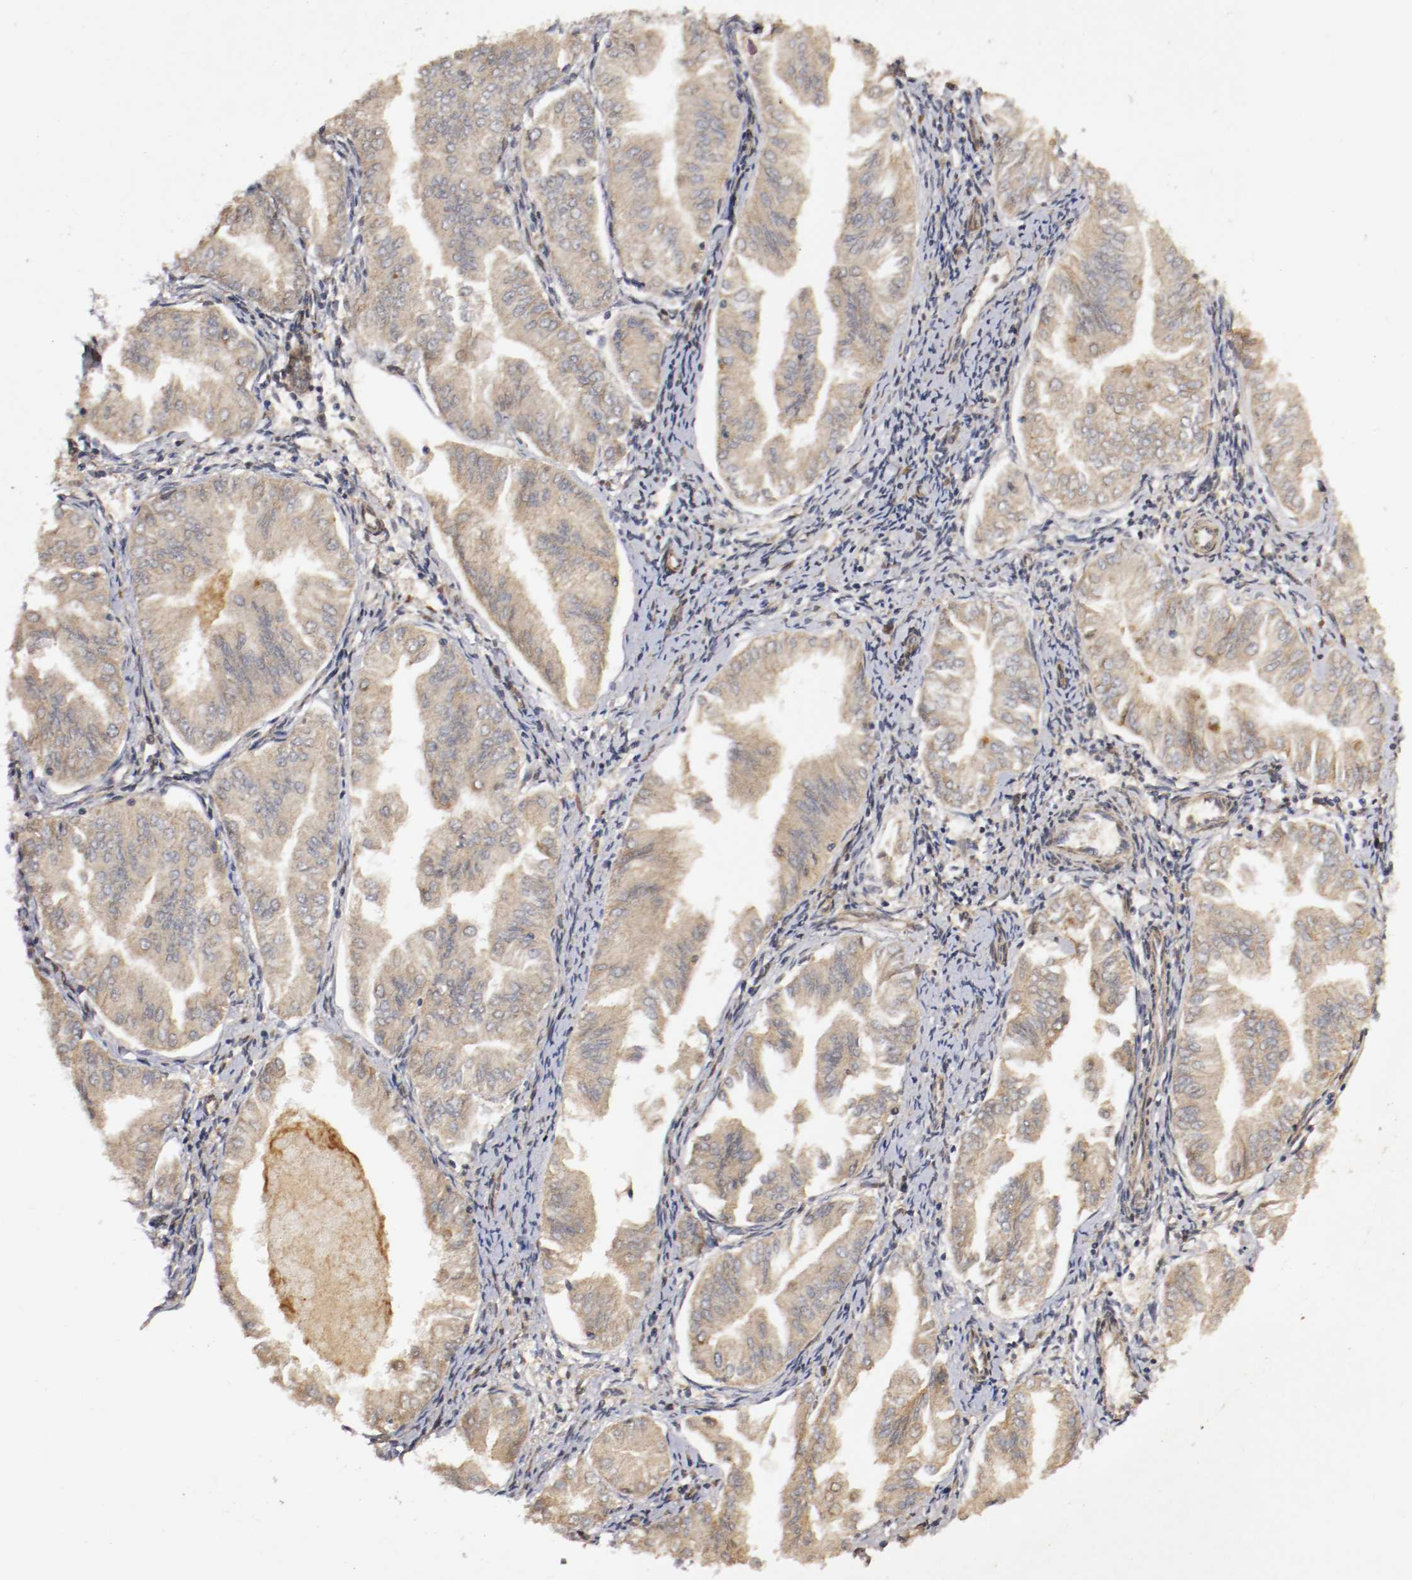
{"staining": {"intensity": "weak", "quantity": "25%-75%", "location": "cytoplasmic/membranous"}, "tissue": "endometrial cancer", "cell_type": "Tumor cells", "image_type": "cancer", "snomed": [{"axis": "morphology", "description": "Adenocarcinoma, NOS"}, {"axis": "topography", "description": "Endometrium"}], "caption": "This image displays immunohistochemistry (IHC) staining of endometrial adenocarcinoma, with low weak cytoplasmic/membranous expression in approximately 25%-75% of tumor cells.", "gene": "TNFRSF1B", "patient": {"sex": "female", "age": 53}}